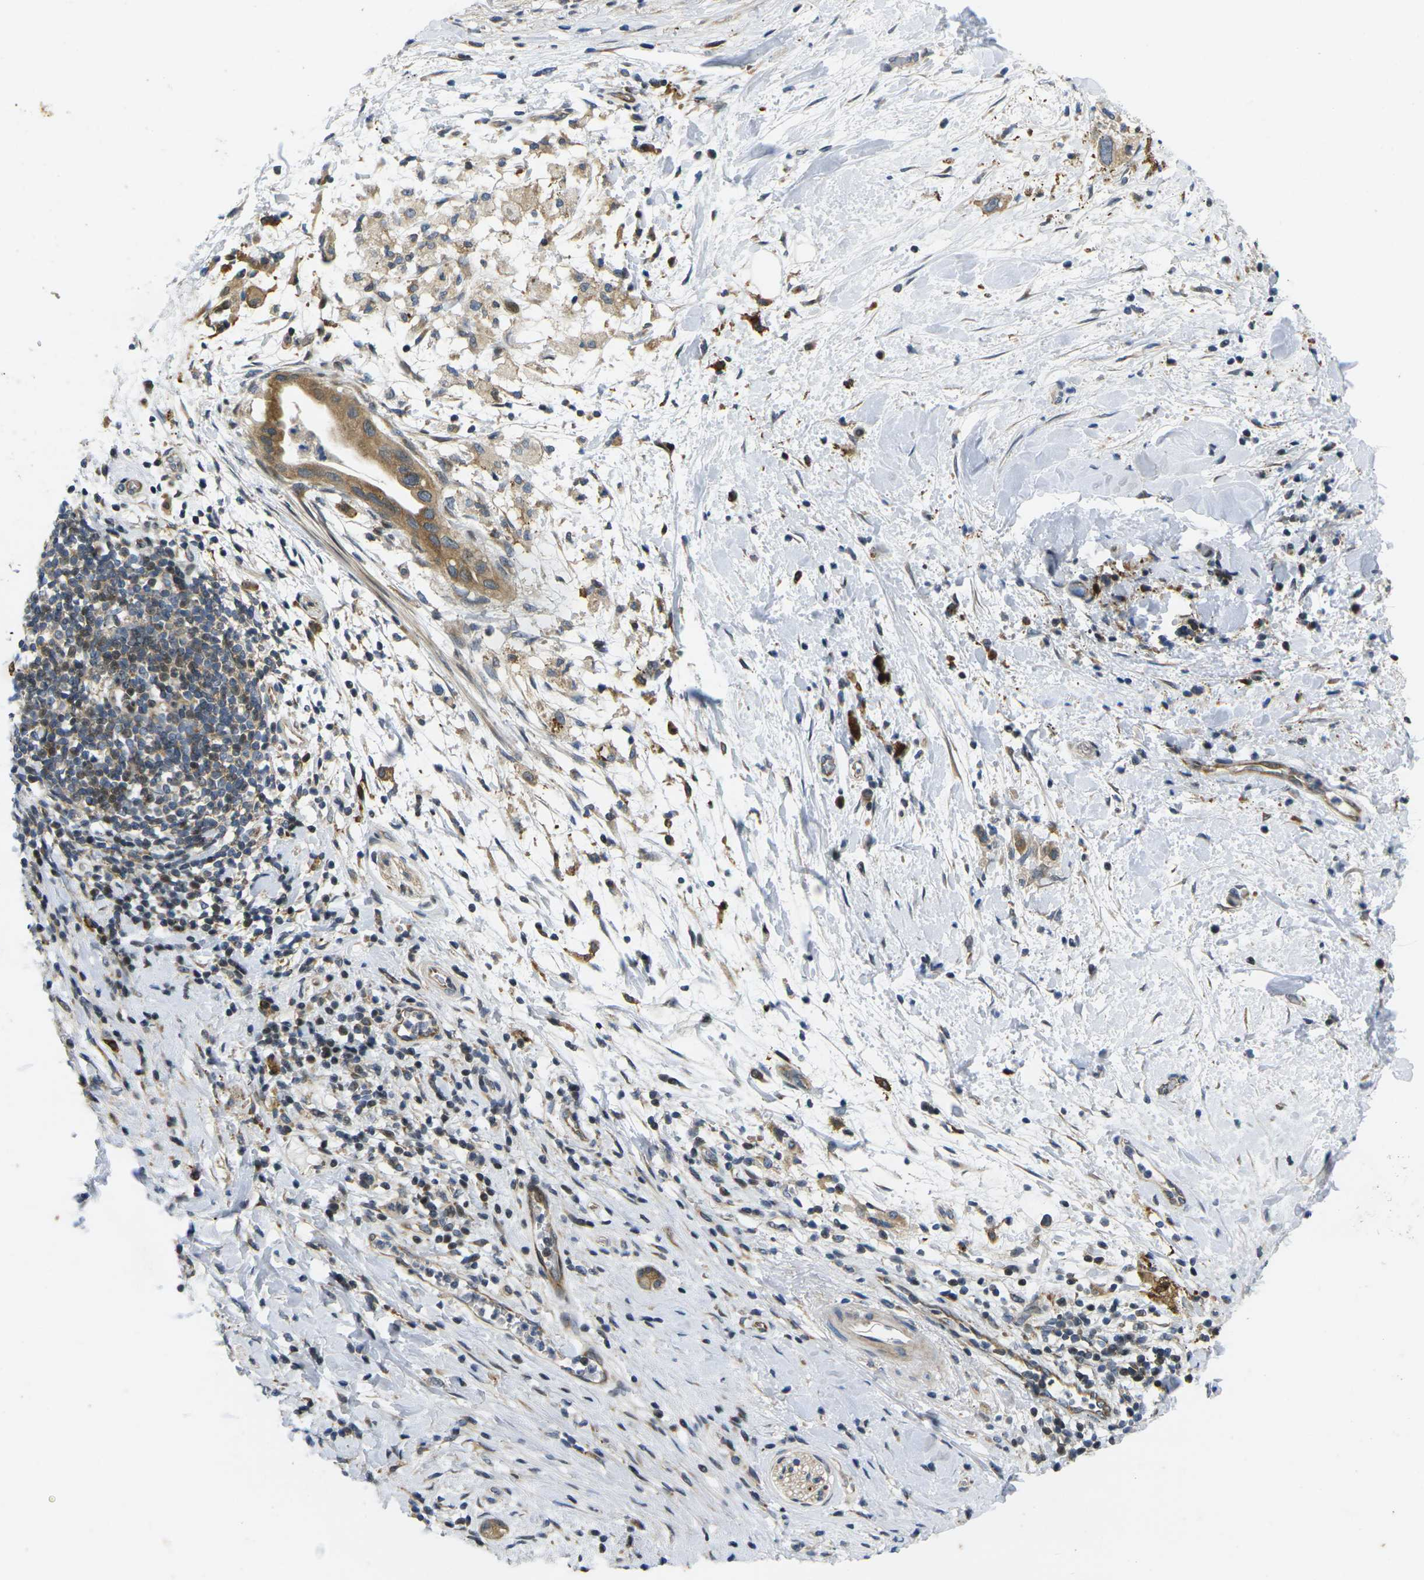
{"staining": {"intensity": "moderate", "quantity": ">75%", "location": "cytoplasmic/membranous"}, "tissue": "pancreatic cancer", "cell_type": "Tumor cells", "image_type": "cancer", "snomed": [{"axis": "morphology", "description": "Adenocarcinoma, NOS"}, {"axis": "topography", "description": "Pancreas"}], "caption": "This is an image of immunohistochemistry (IHC) staining of pancreatic cancer (adenocarcinoma), which shows moderate positivity in the cytoplasmic/membranous of tumor cells.", "gene": "ROBO2", "patient": {"sex": "male", "age": 55}}